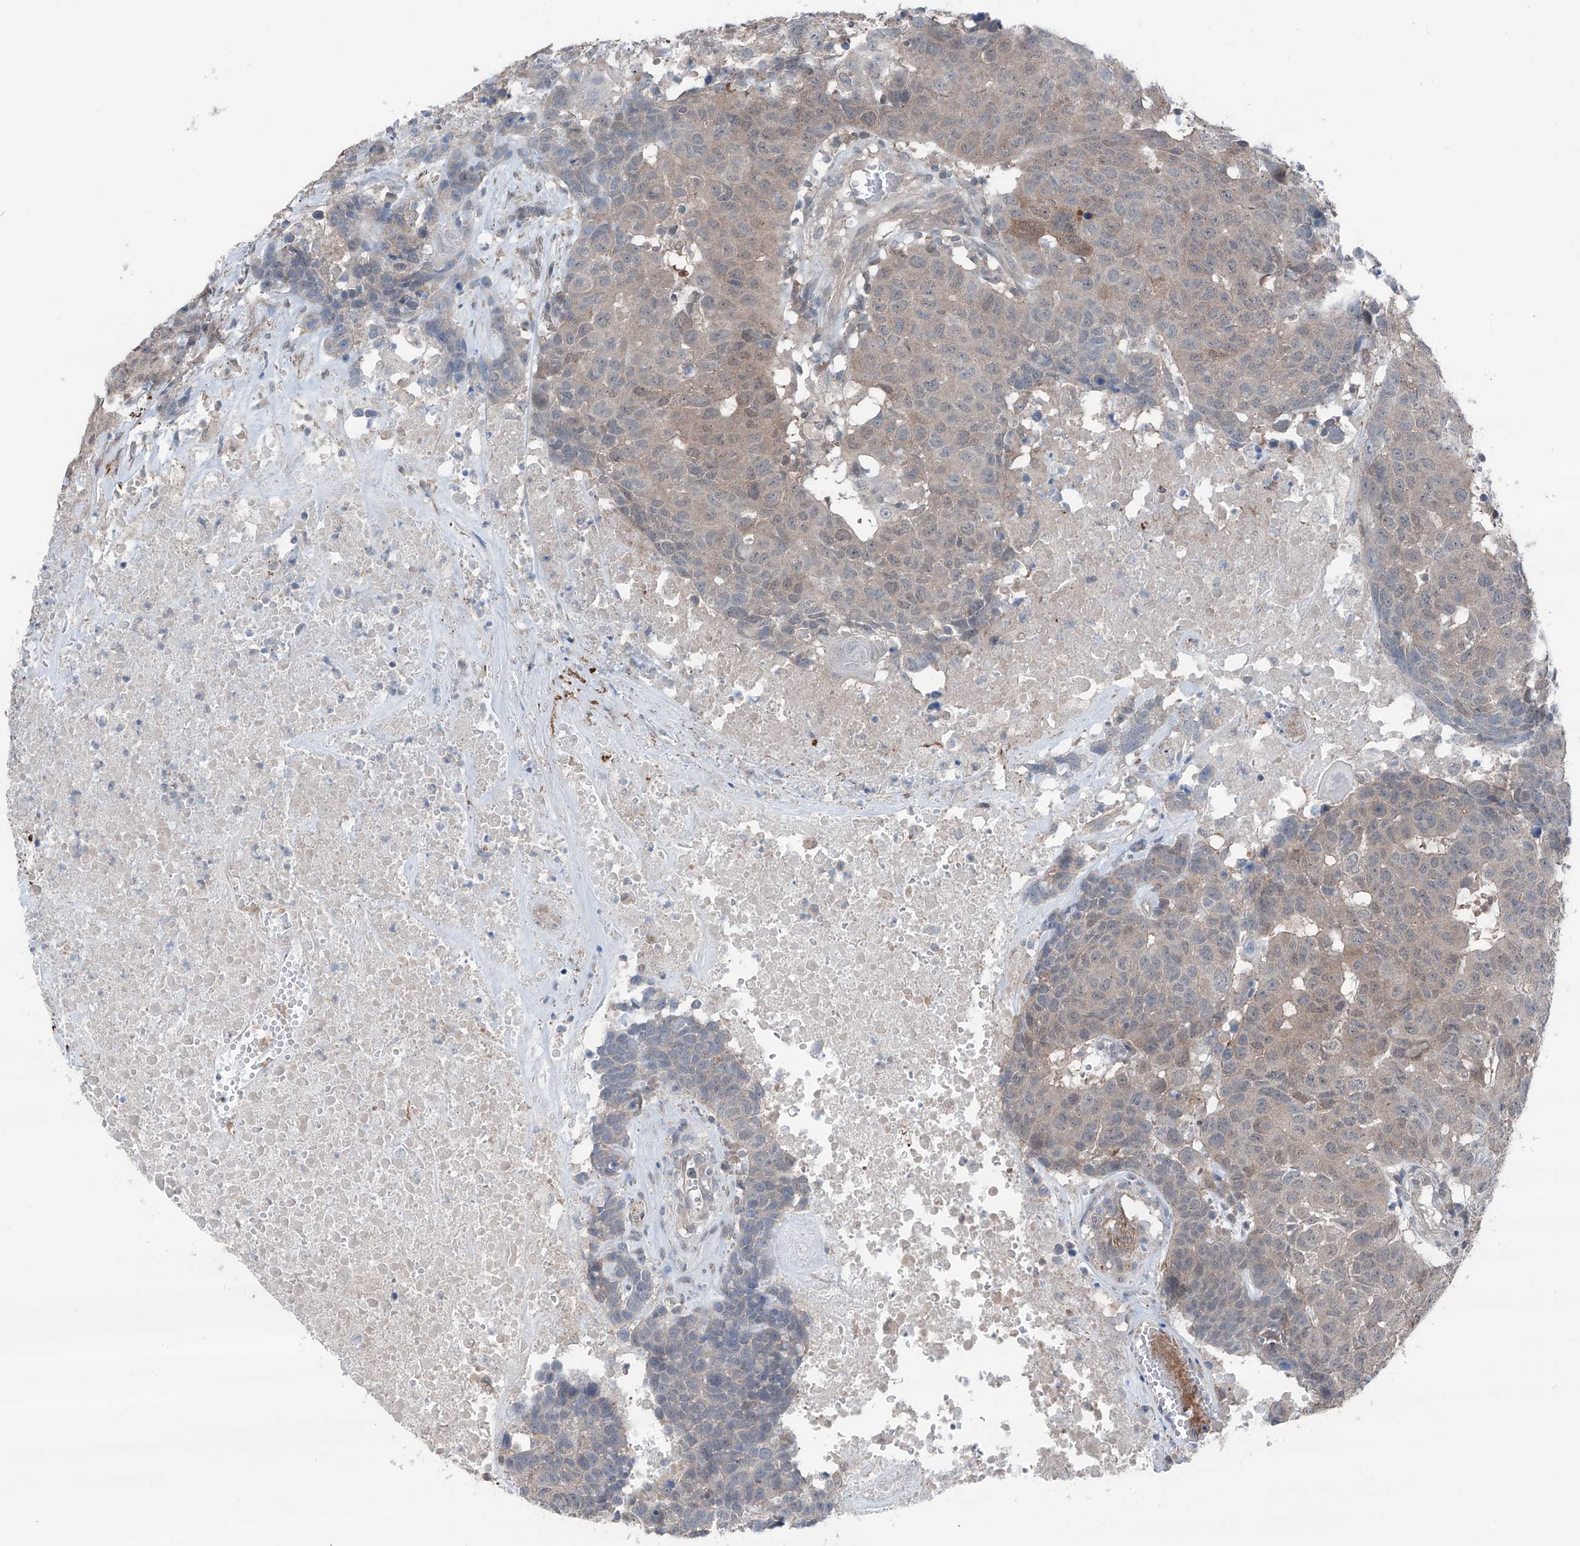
{"staining": {"intensity": "weak", "quantity": "25%-75%", "location": "cytoplasmic/membranous"}, "tissue": "head and neck cancer", "cell_type": "Tumor cells", "image_type": "cancer", "snomed": [{"axis": "morphology", "description": "Squamous cell carcinoma, NOS"}, {"axis": "topography", "description": "Head-Neck"}], "caption": "DAB immunohistochemical staining of human head and neck squamous cell carcinoma exhibits weak cytoplasmic/membranous protein expression in about 25%-75% of tumor cells. The protein is shown in brown color, while the nuclei are stained blue.", "gene": "HSPB11", "patient": {"sex": "male", "age": 66}}